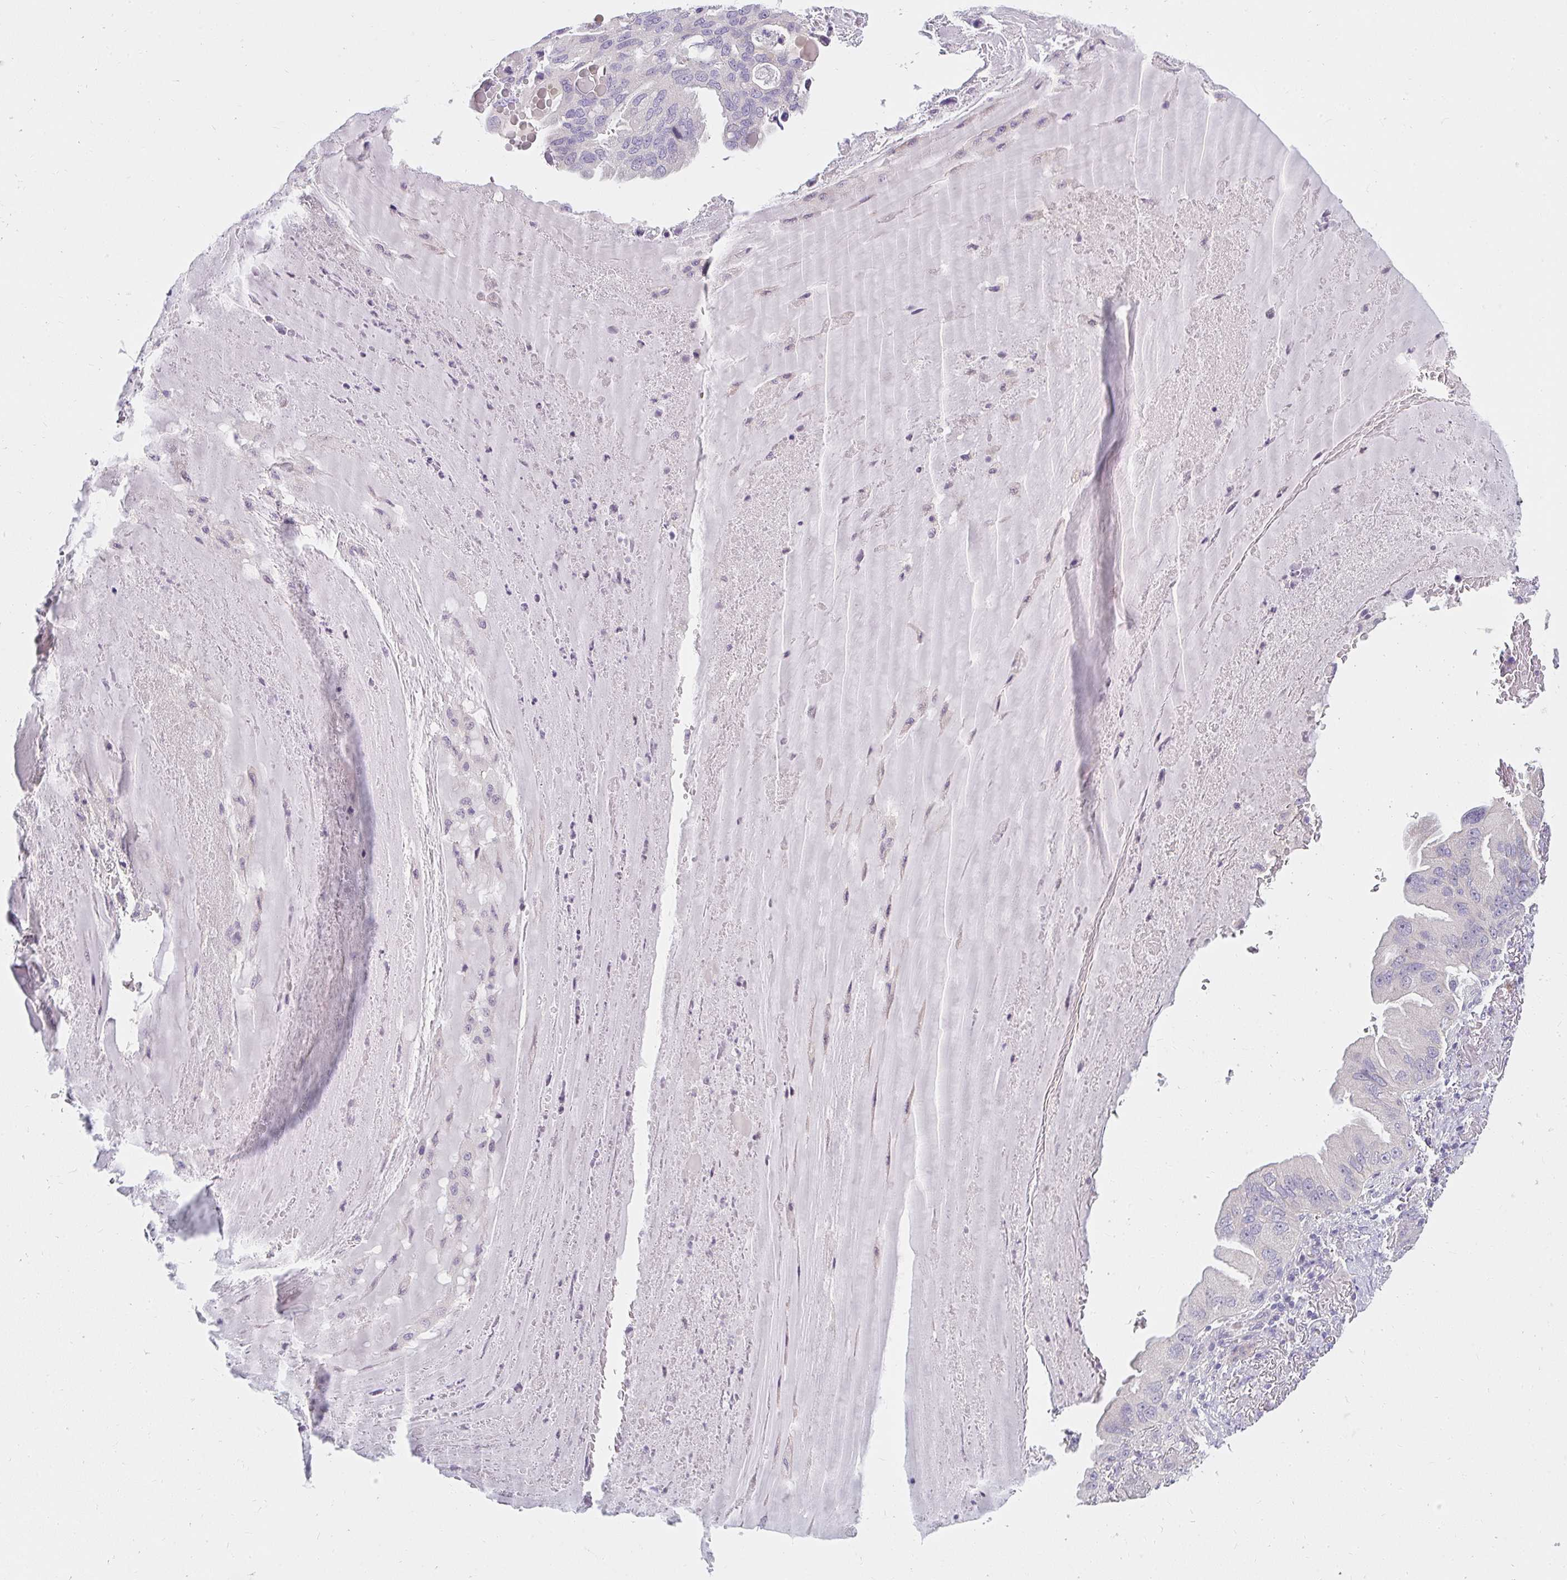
{"staining": {"intensity": "negative", "quantity": "none", "location": "none"}, "tissue": "lung cancer", "cell_type": "Tumor cells", "image_type": "cancer", "snomed": [{"axis": "morphology", "description": "Adenocarcinoma, NOS"}, {"axis": "topography", "description": "Lung"}], "caption": "Lung cancer stained for a protein using IHC shows no positivity tumor cells.", "gene": "PPP1R3G", "patient": {"sex": "female", "age": 69}}